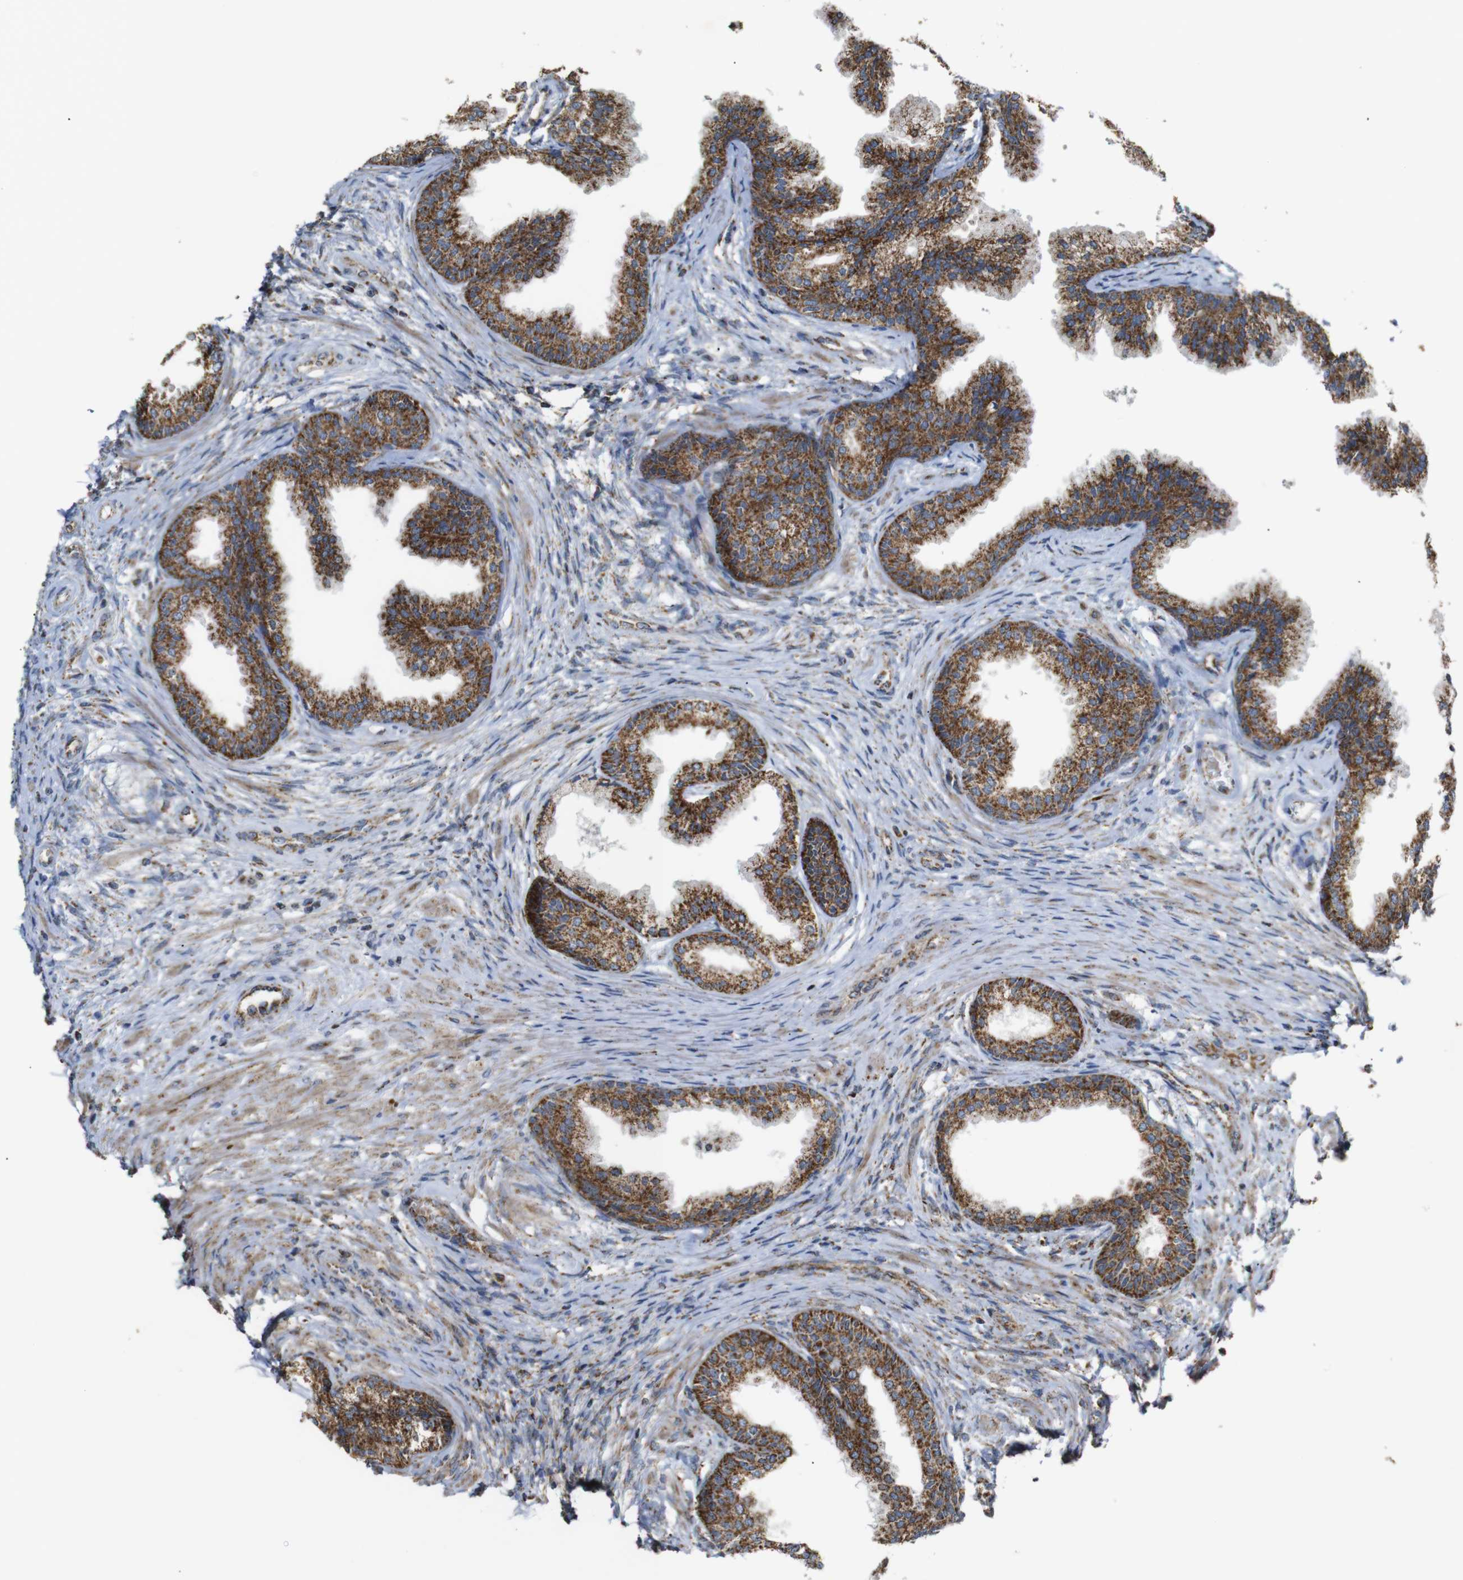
{"staining": {"intensity": "strong", "quantity": ">75%", "location": "cytoplasmic/membranous"}, "tissue": "prostate", "cell_type": "Glandular cells", "image_type": "normal", "snomed": [{"axis": "morphology", "description": "Normal tissue, NOS"}, {"axis": "topography", "description": "Prostate"}], "caption": "A high amount of strong cytoplasmic/membranous expression is identified in about >75% of glandular cells in unremarkable prostate. Nuclei are stained in blue.", "gene": "NR3C2", "patient": {"sex": "male", "age": 76}}